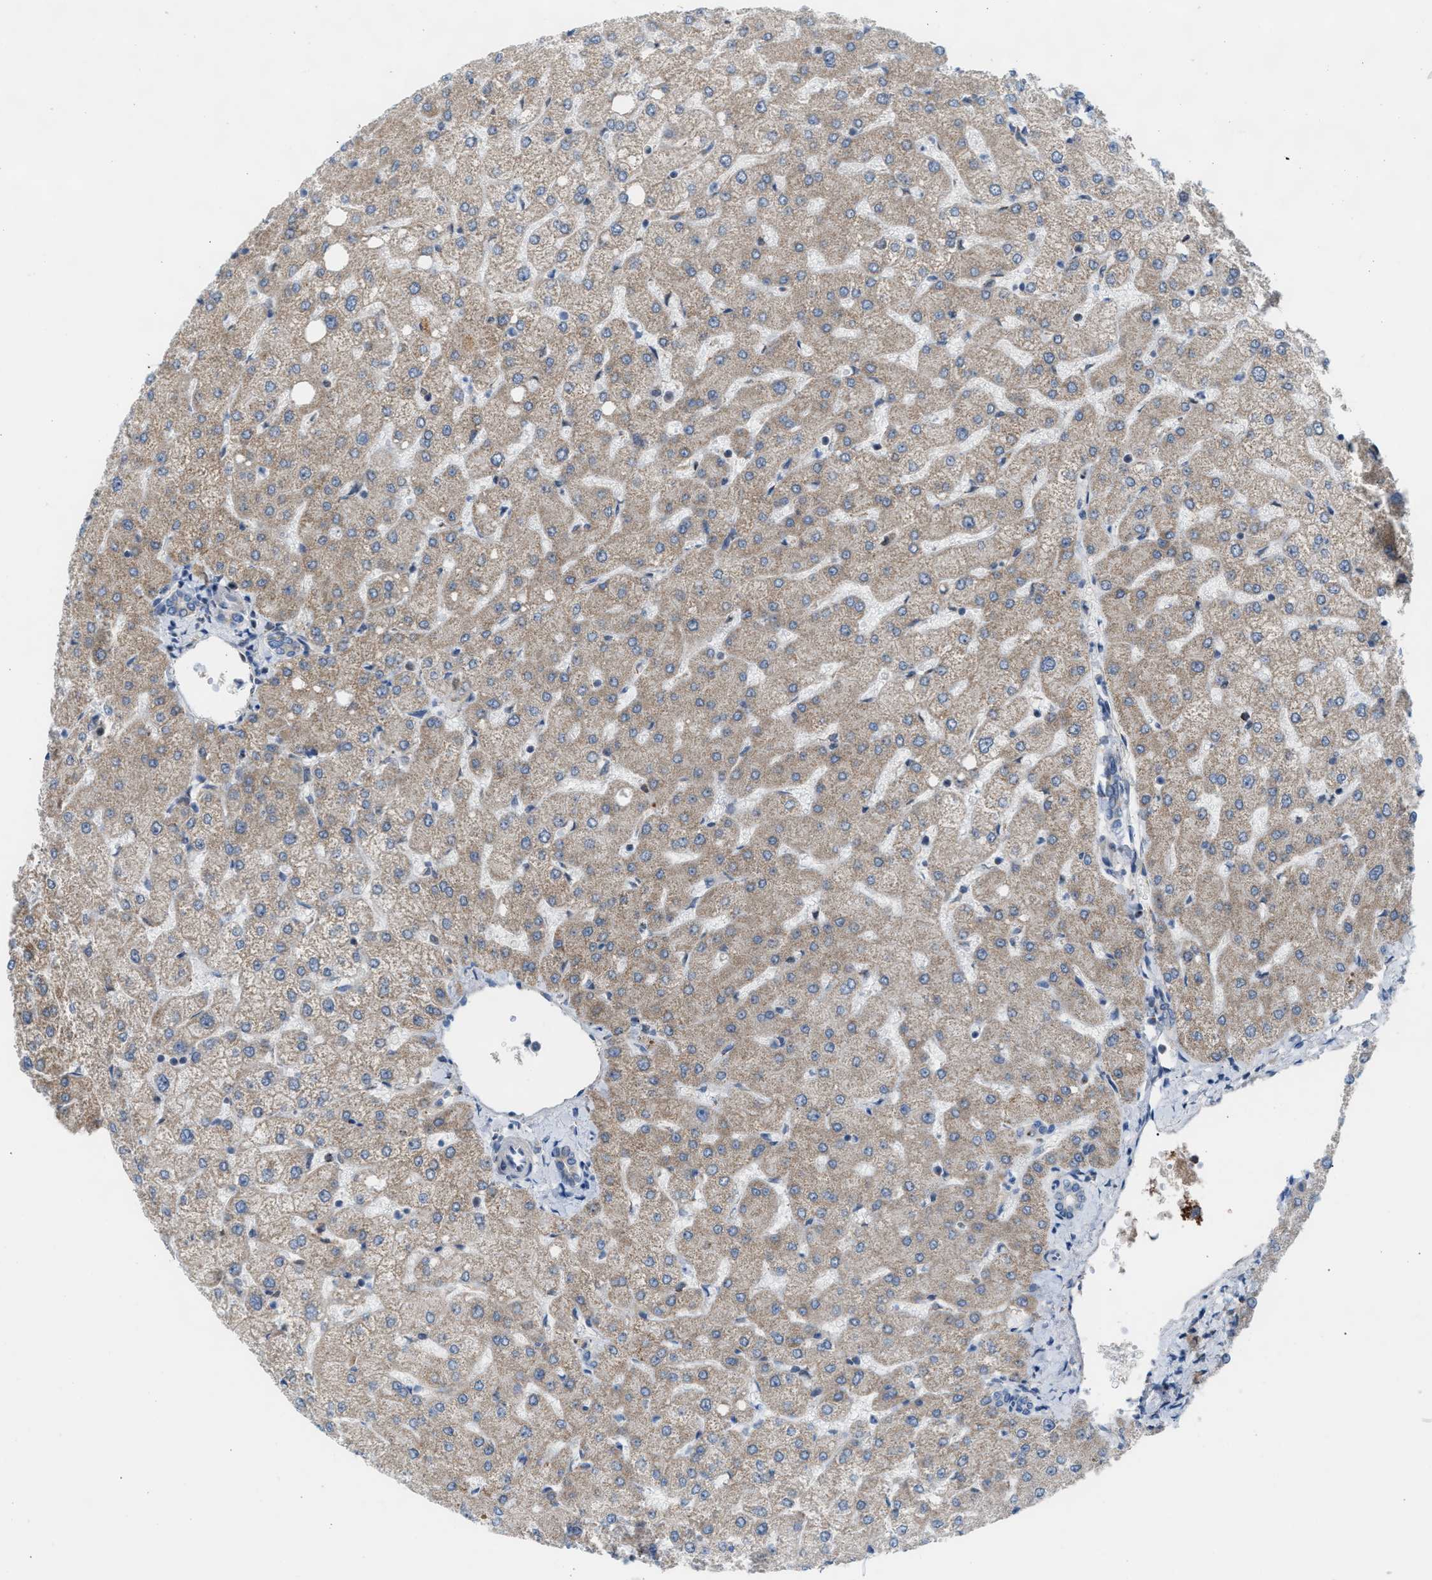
{"staining": {"intensity": "negative", "quantity": "none", "location": "none"}, "tissue": "liver", "cell_type": "Cholangiocytes", "image_type": "normal", "snomed": [{"axis": "morphology", "description": "Normal tissue, NOS"}, {"axis": "topography", "description": "Liver"}], "caption": "This micrograph is of unremarkable liver stained with IHC to label a protein in brown with the nuclei are counter-stained blue. There is no positivity in cholangiocytes.", "gene": "PMPCA", "patient": {"sex": "female", "age": 54}}